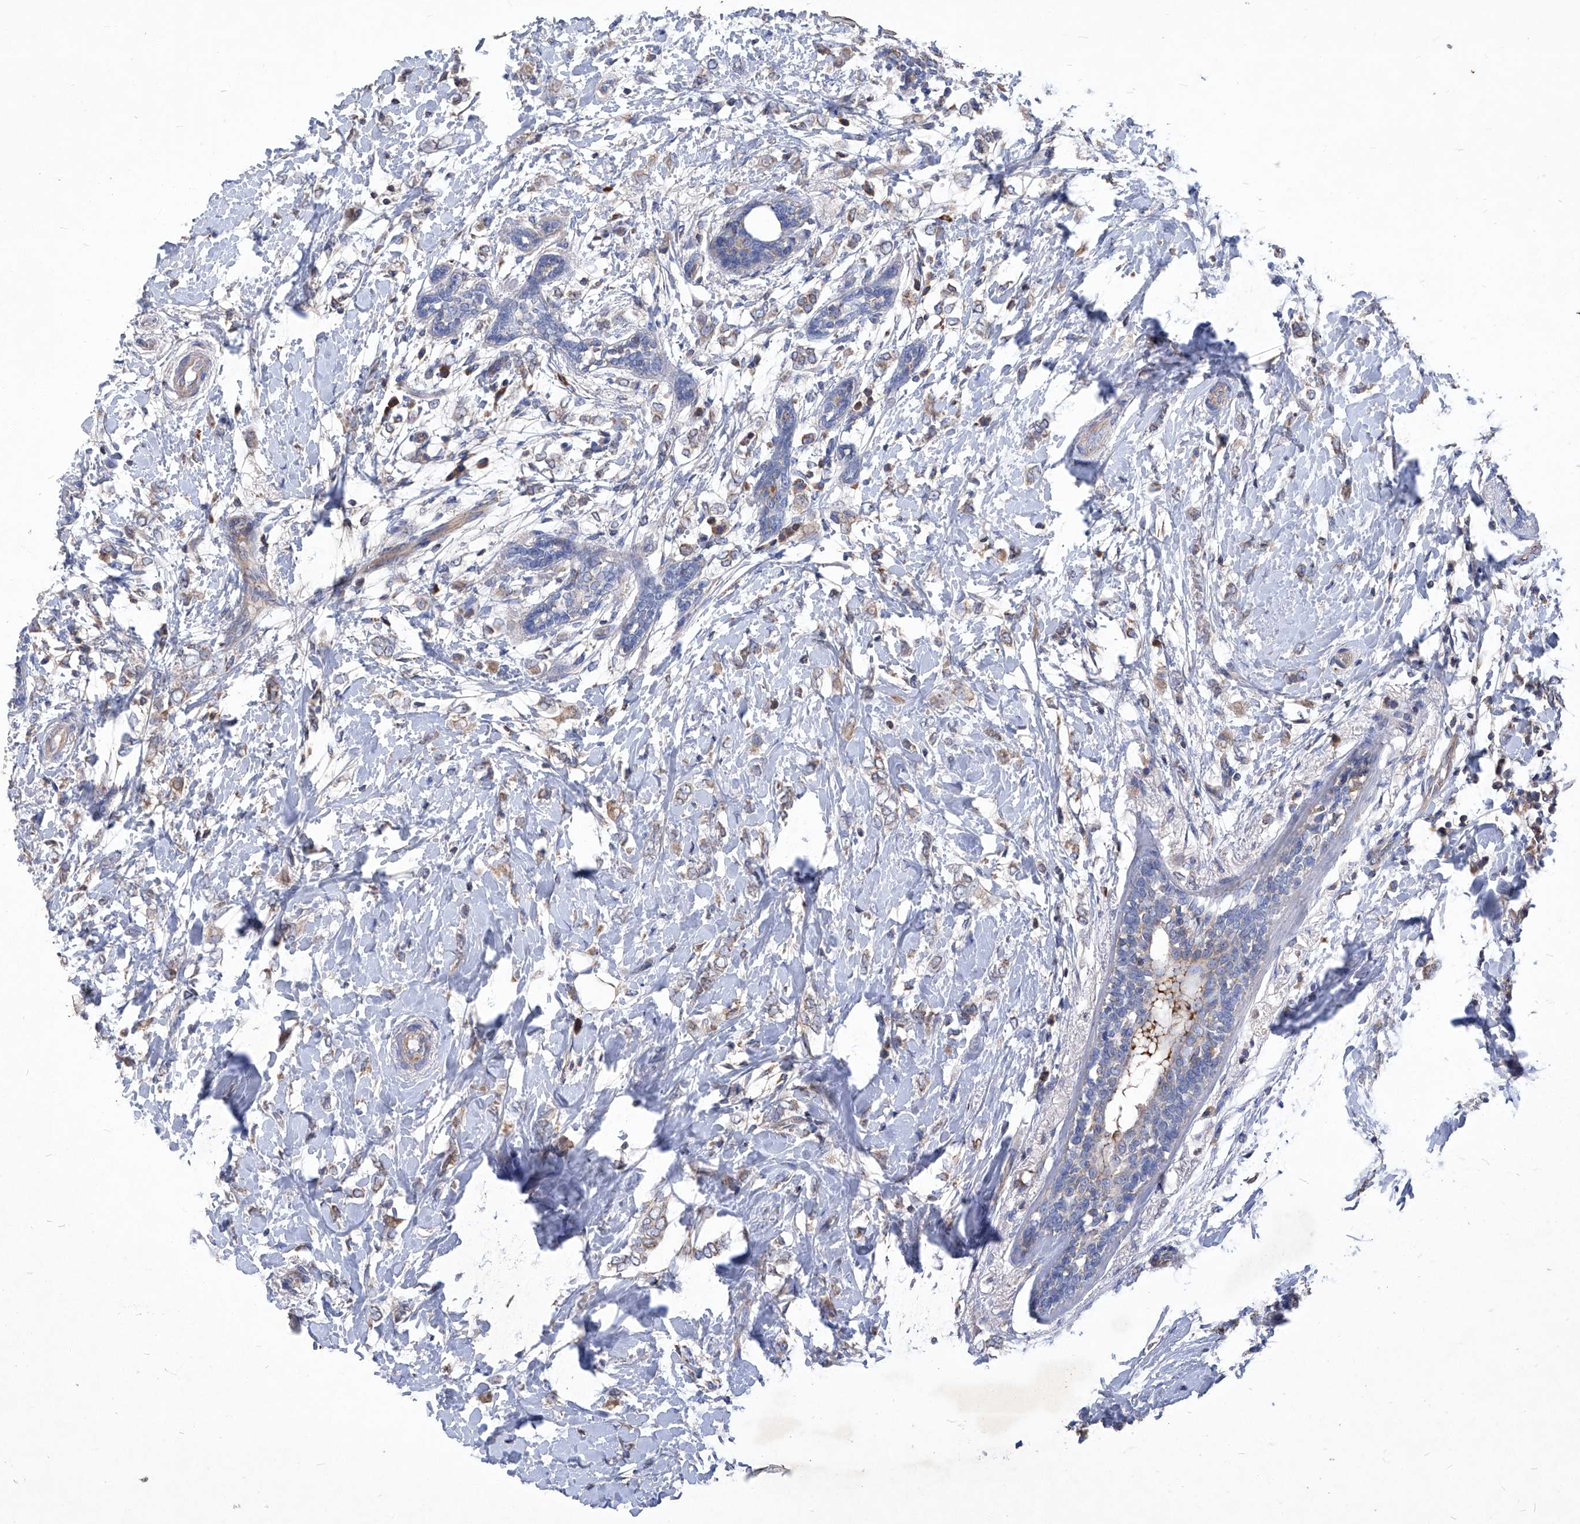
{"staining": {"intensity": "weak", "quantity": ">75%", "location": "cytoplasmic/membranous"}, "tissue": "breast cancer", "cell_type": "Tumor cells", "image_type": "cancer", "snomed": [{"axis": "morphology", "description": "Normal tissue, NOS"}, {"axis": "morphology", "description": "Lobular carcinoma"}, {"axis": "topography", "description": "Breast"}], "caption": "Human lobular carcinoma (breast) stained with a protein marker demonstrates weak staining in tumor cells.", "gene": "EPHA8", "patient": {"sex": "female", "age": 47}}